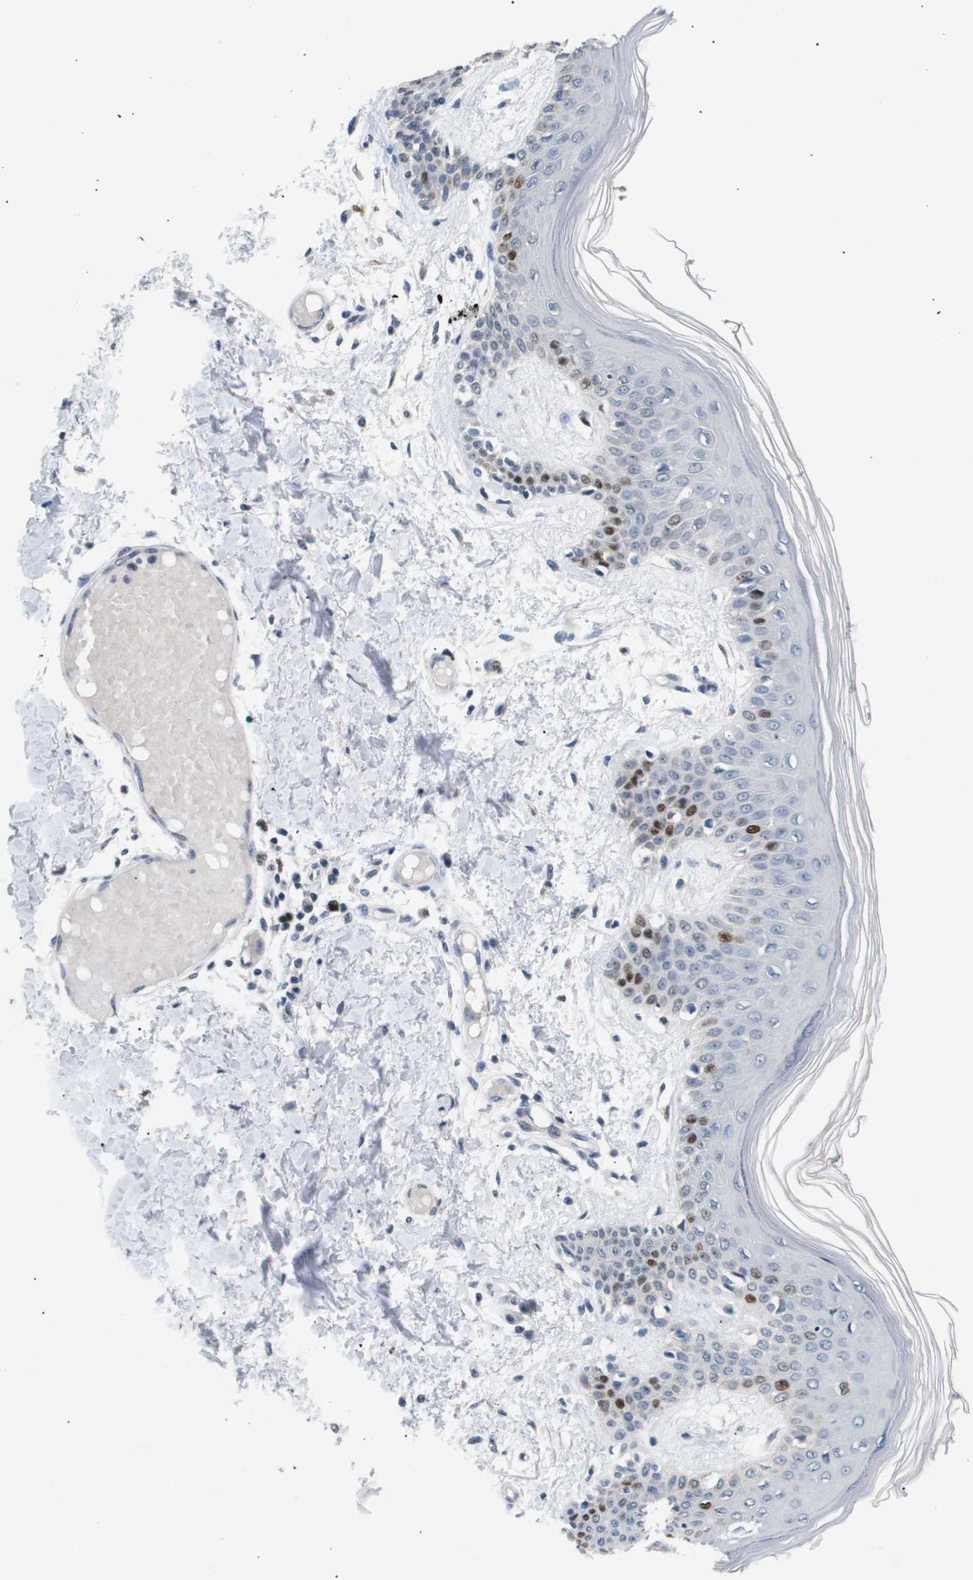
{"staining": {"intensity": "negative", "quantity": "none", "location": "none"}, "tissue": "skin", "cell_type": "Fibroblasts", "image_type": "normal", "snomed": [{"axis": "morphology", "description": "Normal tissue, NOS"}, {"axis": "topography", "description": "Skin"}], "caption": "DAB (3,3'-diaminobenzidine) immunohistochemical staining of benign human skin exhibits no significant expression in fibroblasts. (DAB (3,3'-diaminobenzidine) immunohistochemistry visualized using brightfield microscopy, high magnification).", "gene": "ANAPC2", "patient": {"sex": "male", "age": 53}}